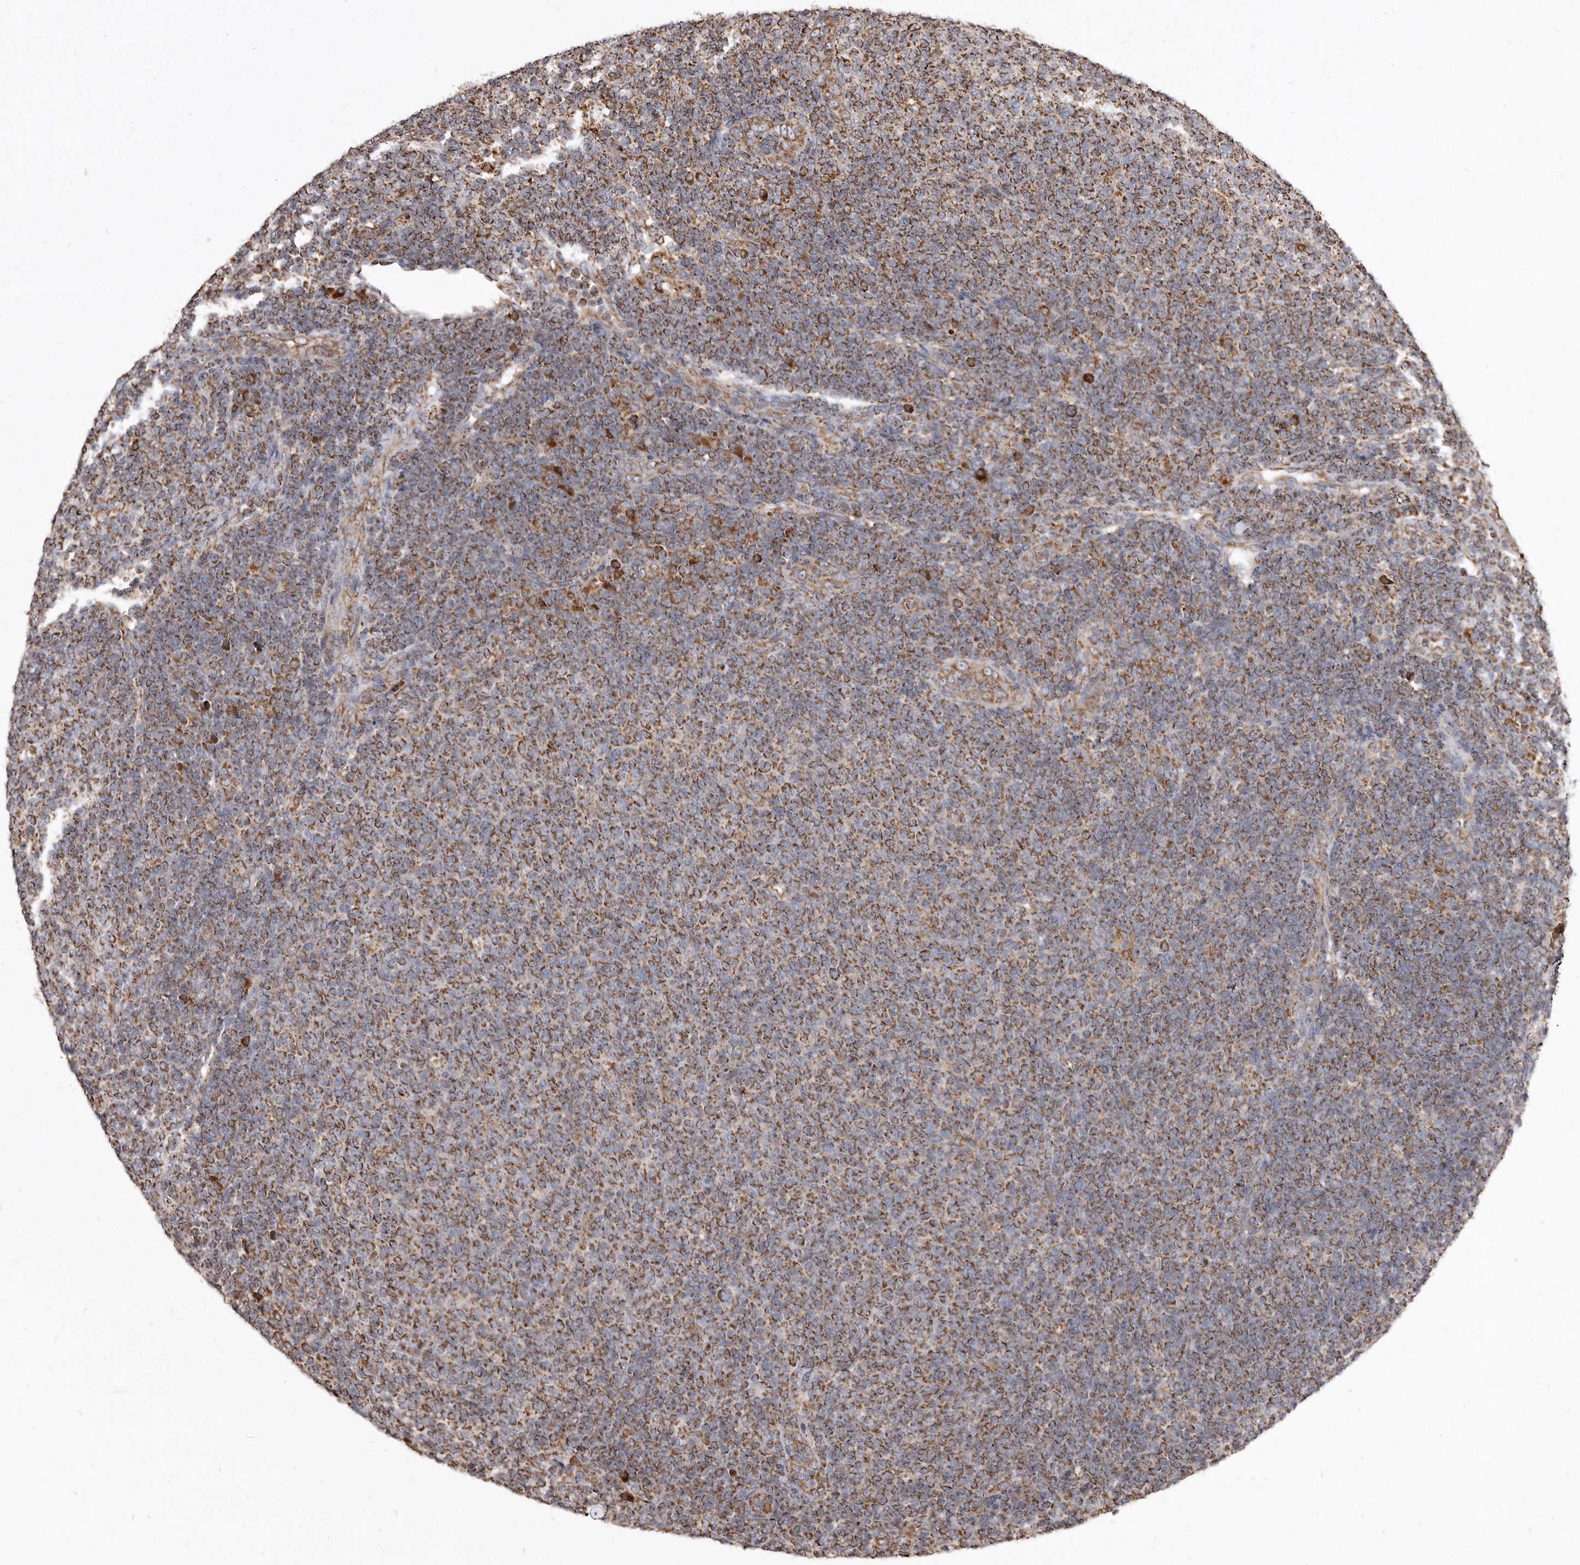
{"staining": {"intensity": "moderate", "quantity": ">75%", "location": "cytoplasmic/membranous"}, "tissue": "lymphoma", "cell_type": "Tumor cells", "image_type": "cancer", "snomed": [{"axis": "morphology", "description": "Malignant lymphoma, non-Hodgkin's type, Low grade"}, {"axis": "topography", "description": "Lymph node"}], "caption": "Lymphoma stained with immunohistochemistry (IHC) demonstrates moderate cytoplasmic/membranous staining in approximately >75% of tumor cells.", "gene": "CDK5RAP3", "patient": {"sex": "male", "age": 66}}